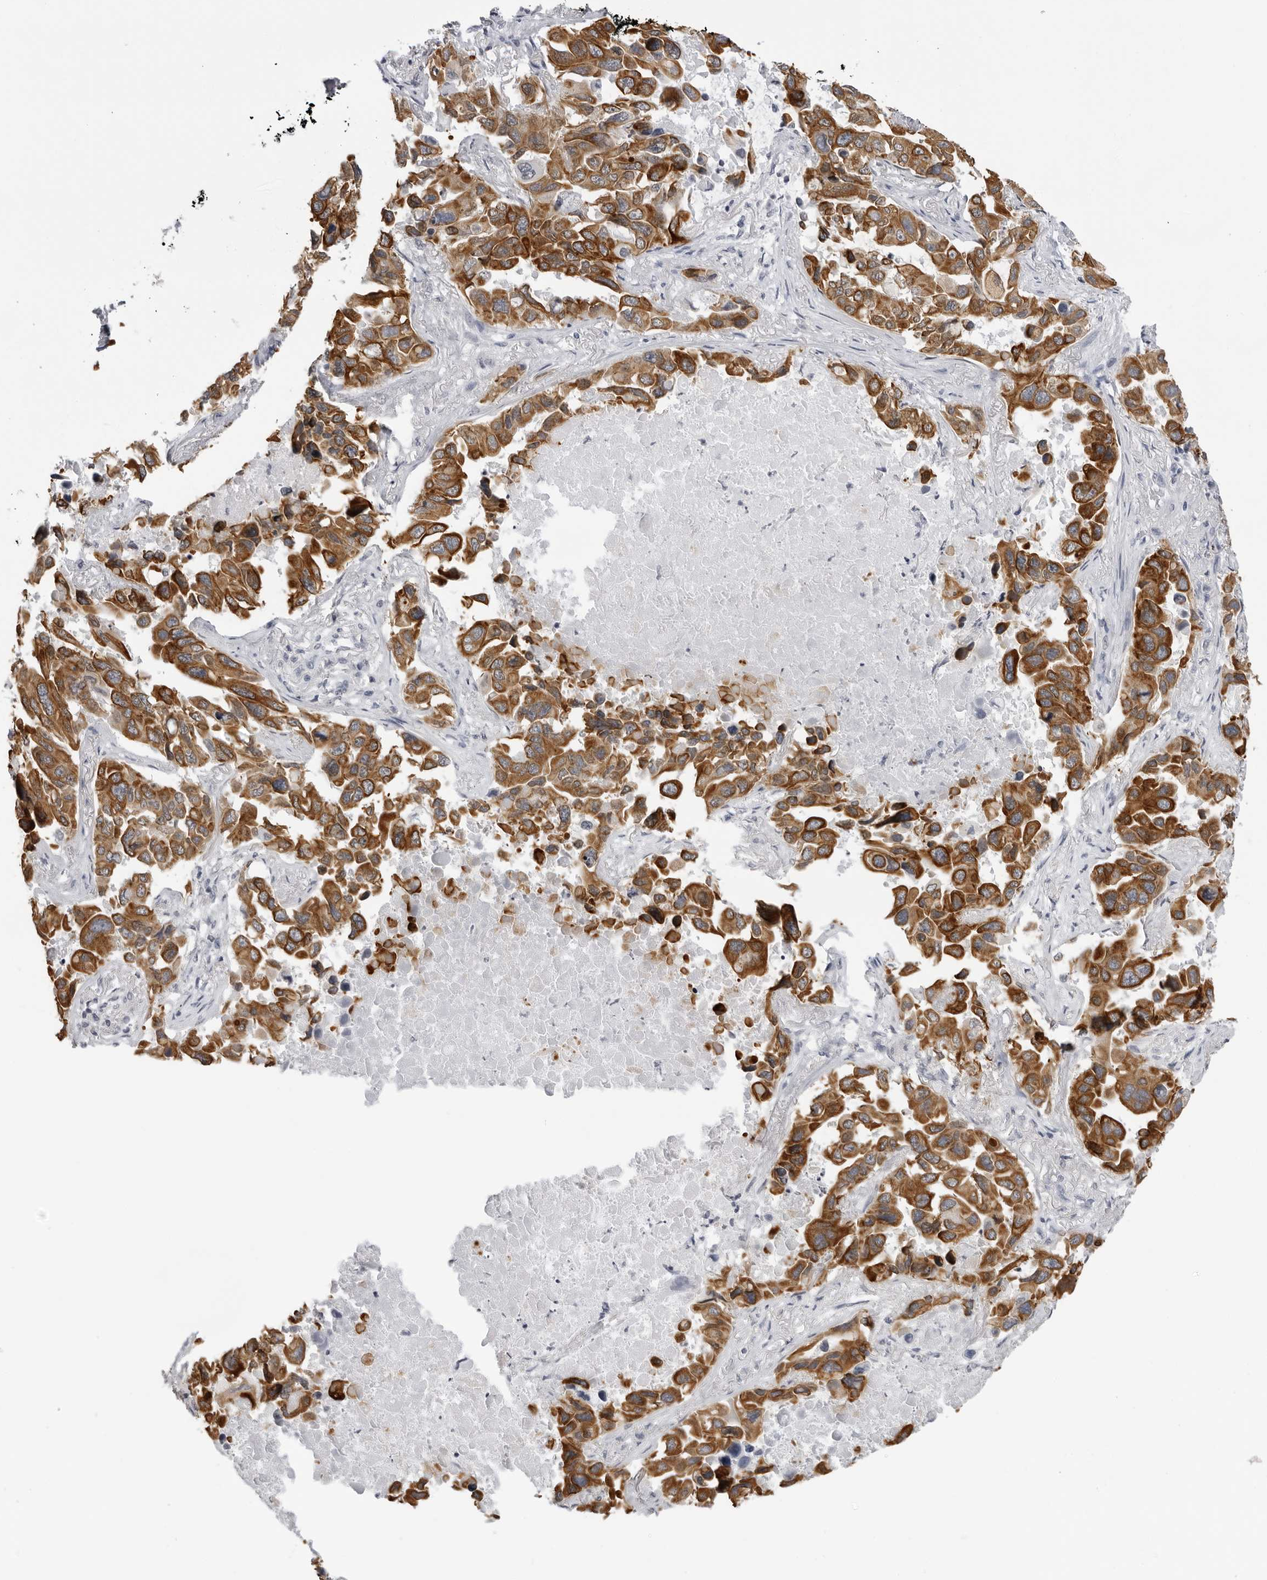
{"staining": {"intensity": "strong", "quantity": ">75%", "location": "cytoplasmic/membranous"}, "tissue": "lung cancer", "cell_type": "Tumor cells", "image_type": "cancer", "snomed": [{"axis": "morphology", "description": "Adenocarcinoma, NOS"}, {"axis": "topography", "description": "Lung"}], "caption": "Immunohistochemical staining of adenocarcinoma (lung) displays strong cytoplasmic/membranous protein positivity in about >75% of tumor cells. The staining was performed using DAB to visualize the protein expression in brown, while the nuclei were stained in blue with hematoxylin (Magnification: 20x).", "gene": "SERPINF2", "patient": {"sex": "male", "age": 64}}